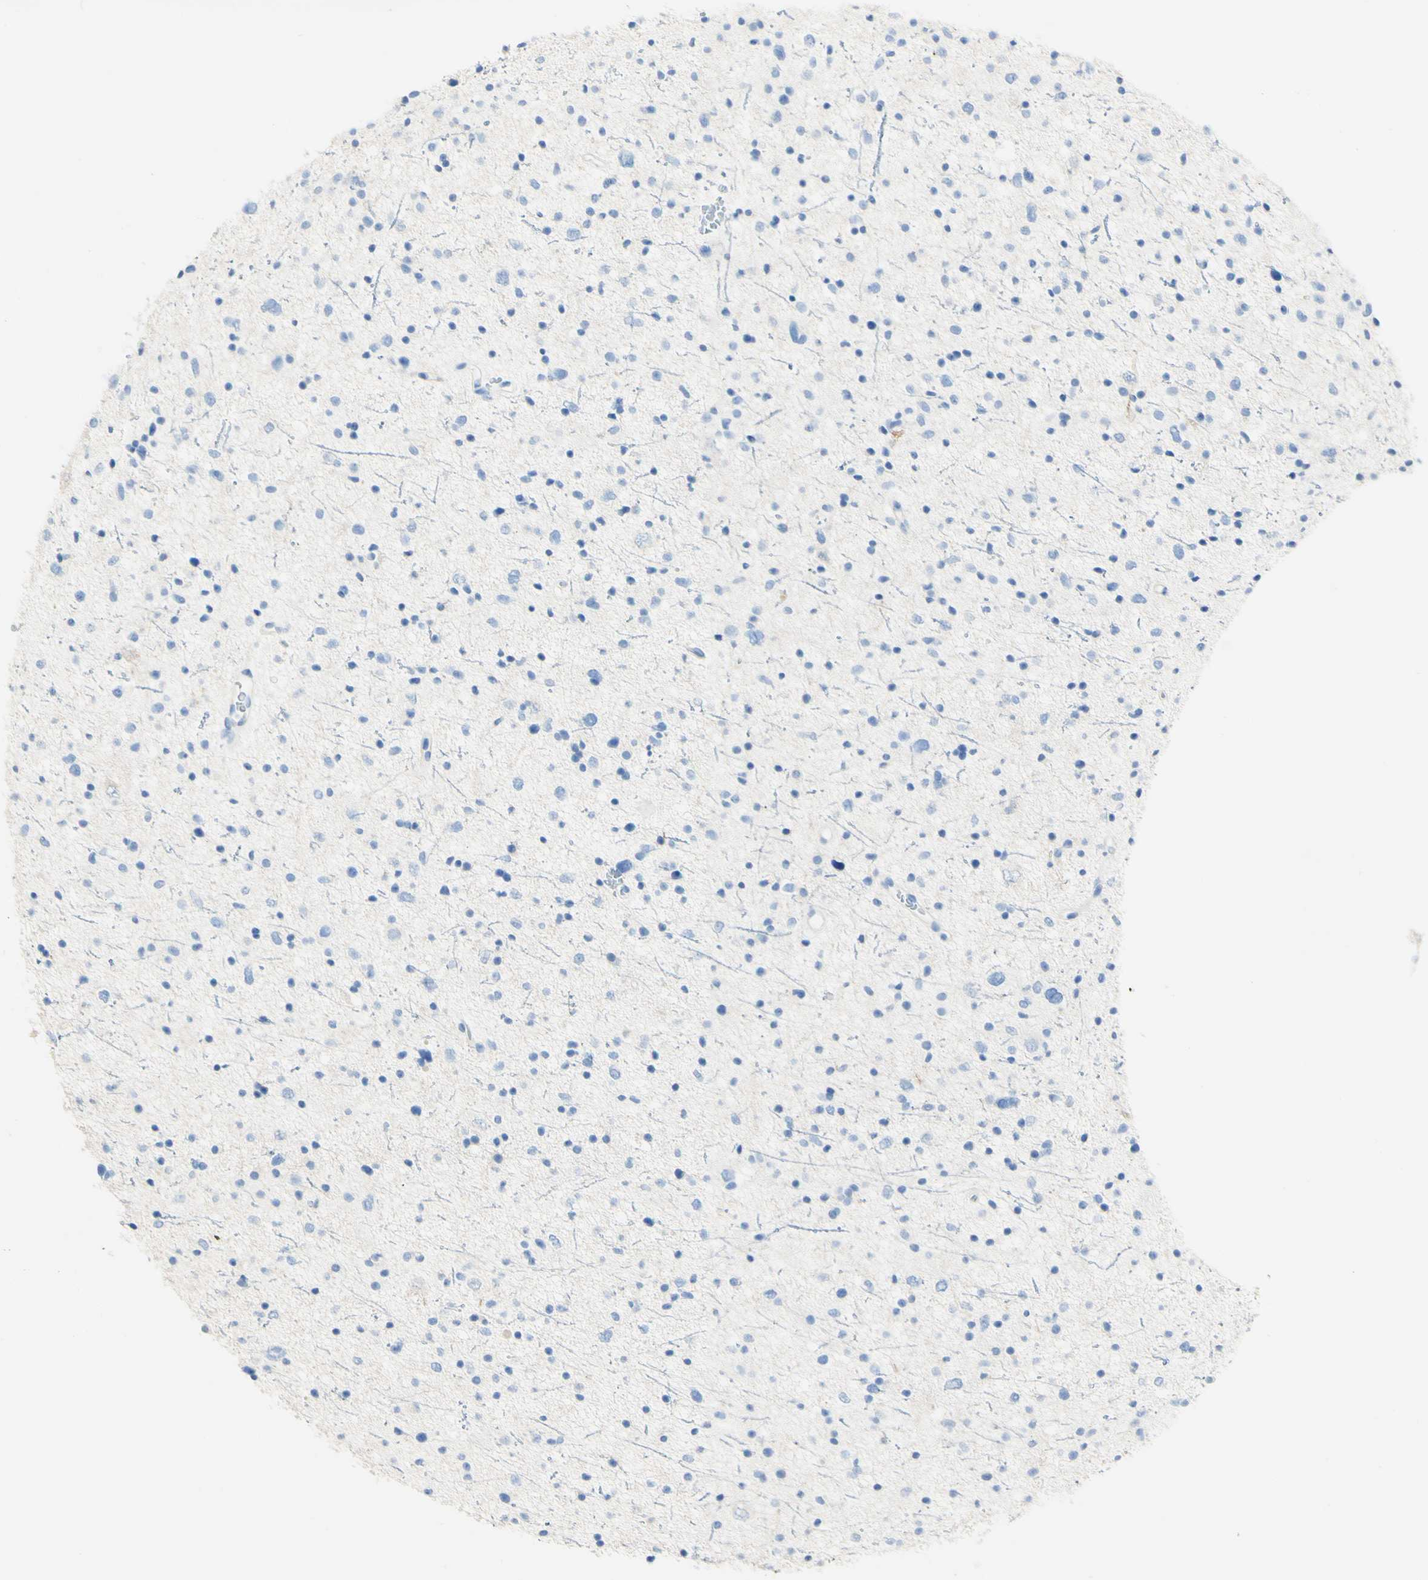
{"staining": {"intensity": "negative", "quantity": "none", "location": "none"}, "tissue": "glioma", "cell_type": "Tumor cells", "image_type": "cancer", "snomed": [{"axis": "morphology", "description": "Glioma, malignant, Low grade"}, {"axis": "topography", "description": "Brain"}], "caption": "Tumor cells are negative for brown protein staining in glioma.", "gene": "PIGR", "patient": {"sex": "female", "age": 37}}